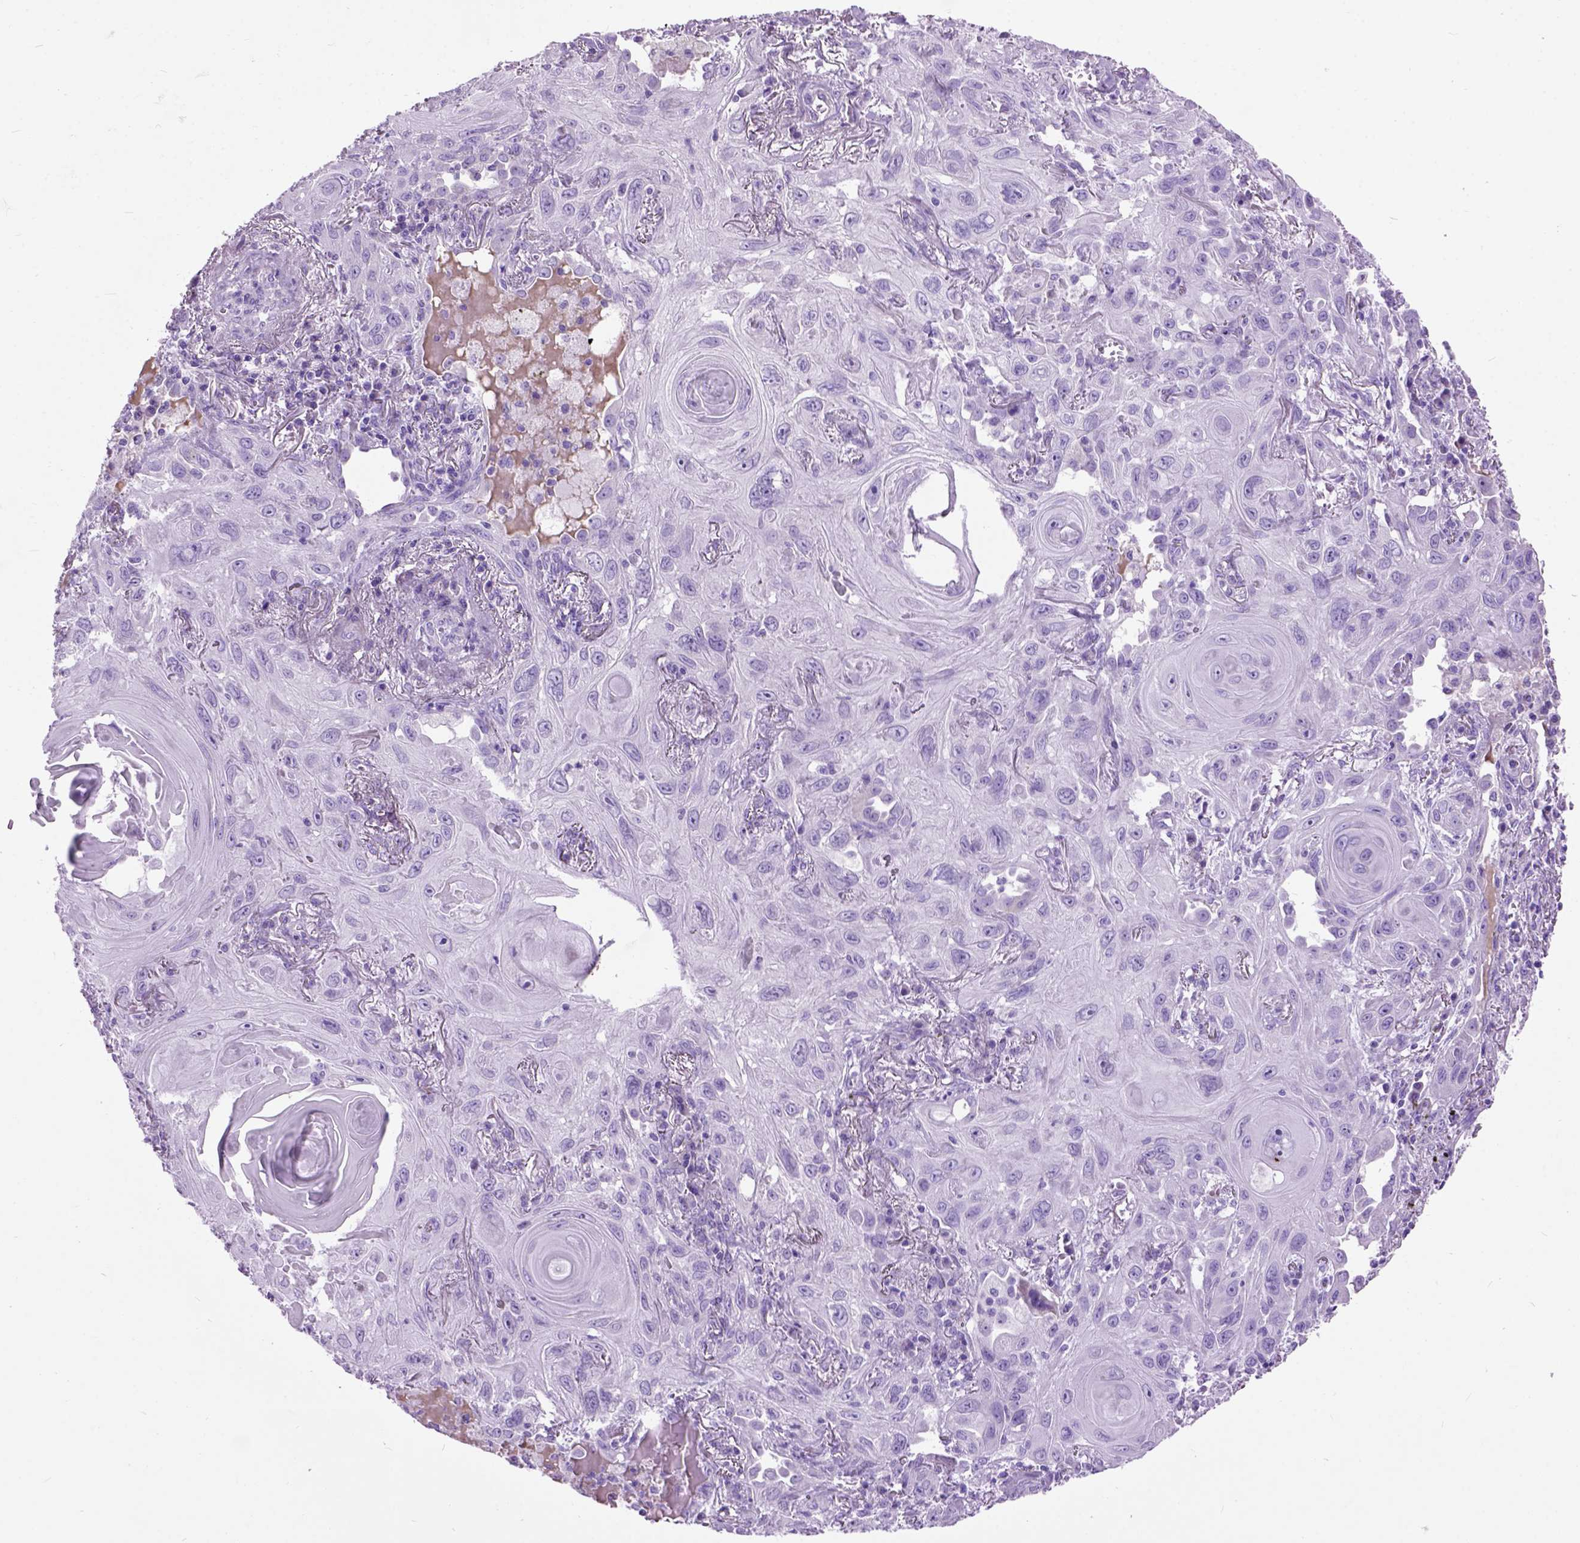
{"staining": {"intensity": "negative", "quantity": "none", "location": "none"}, "tissue": "lung cancer", "cell_type": "Tumor cells", "image_type": "cancer", "snomed": [{"axis": "morphology", "description": "Squamous cell carcinoma, NOS"}, {"axis": "topography", "description": "Lung"}], "caption": "Immunohistochemistry photomicrograph of lung cancer stained for a protein (brown), which shows no staining in tumor cells.", "gene": "MAPT", "patient": {"sex": "male", "age": 79}}